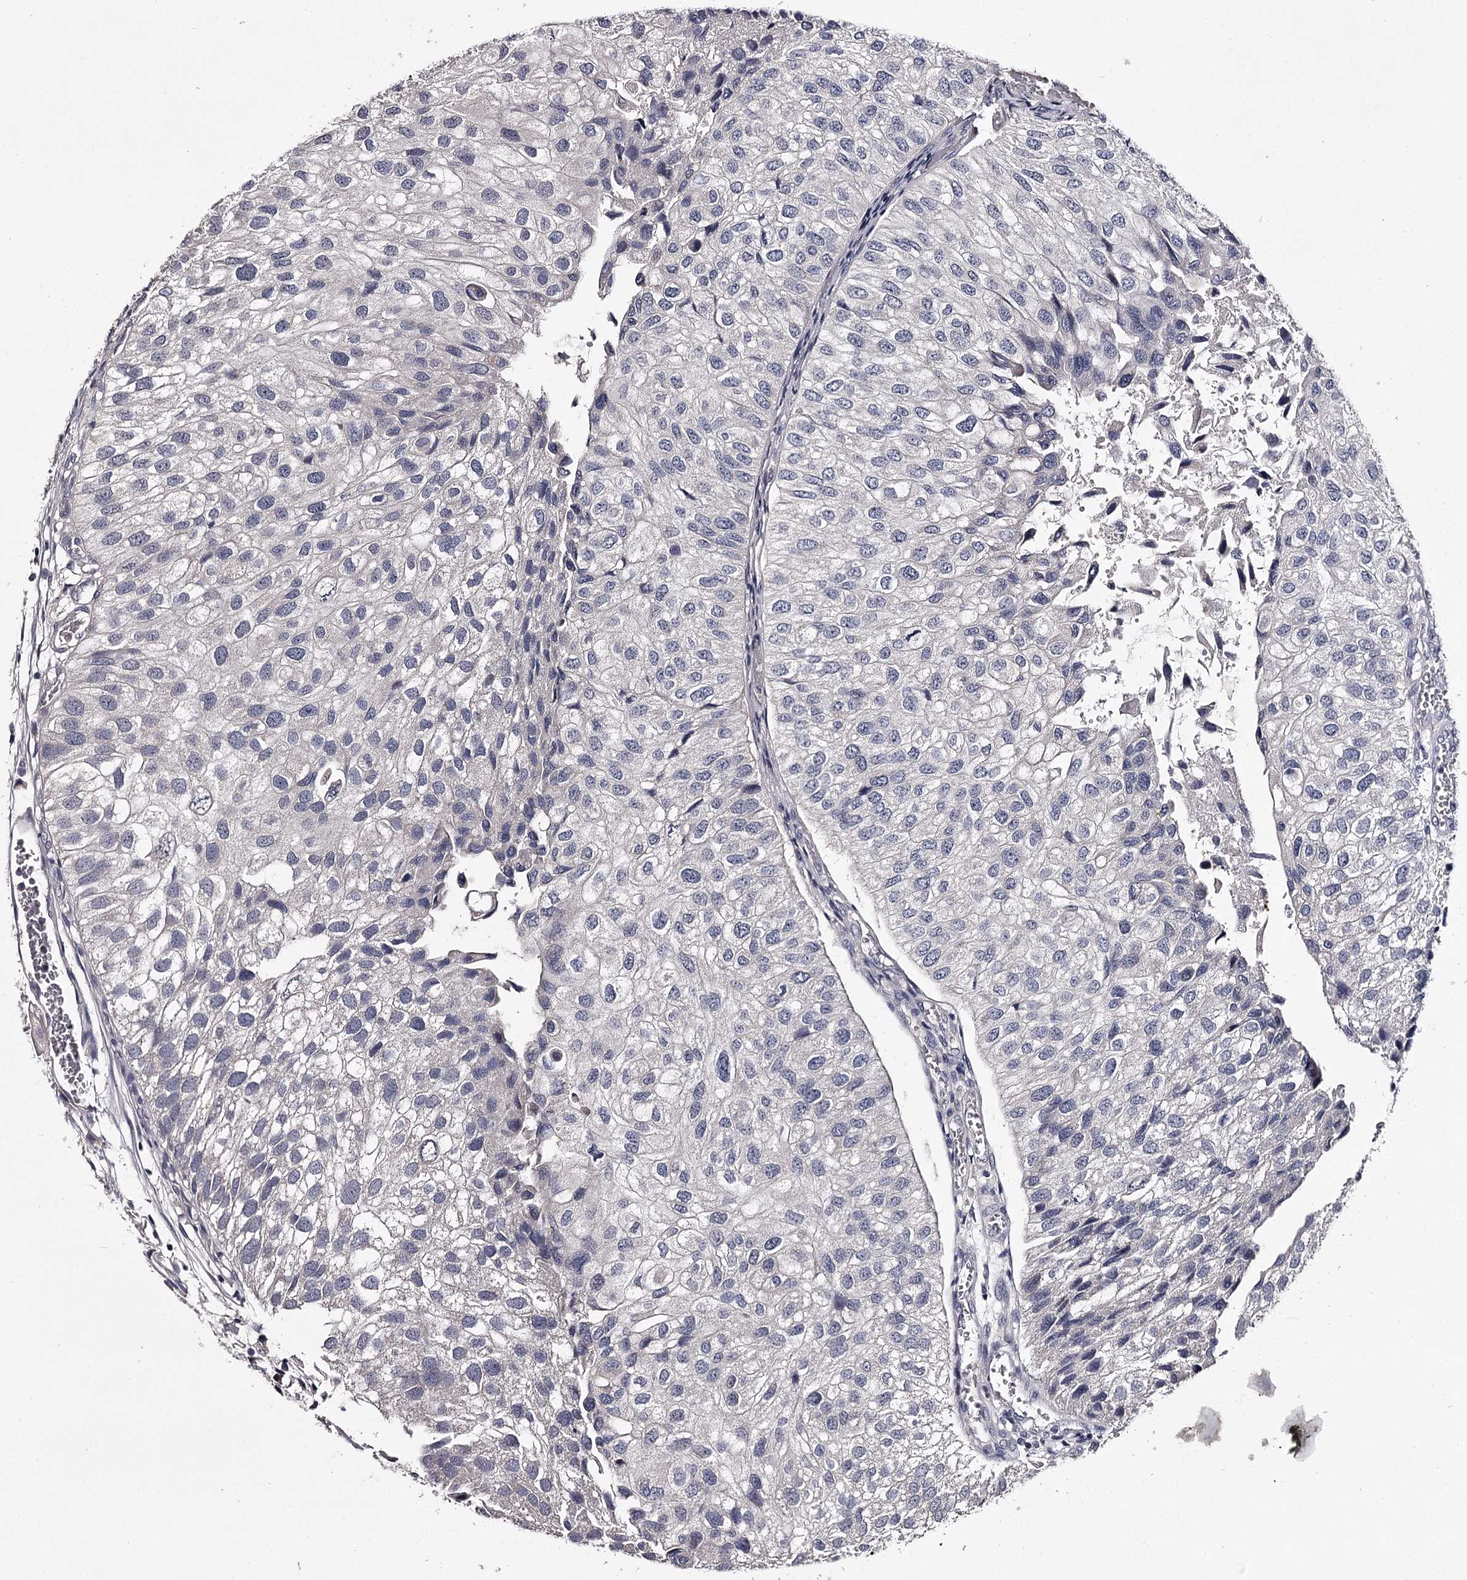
{"staining": {"intensity": "negative", "quantity": "none", "location": "none"}, "tissue": "urothelial cancer", "cell_type": "Tumor cells", "image_type": "cancer", "snomed": [{"axis": "morphology", "description": "Urothelial carcinoma, Low grade"}, {"axis": "topography", "description": "Urinary bladder"}], "caption": "Protein analysis of urothelial cancer demonstrates no significant expression in tumor cells.", "gene": "PRM2", "patient": {"sex": "female", "age": 89}}